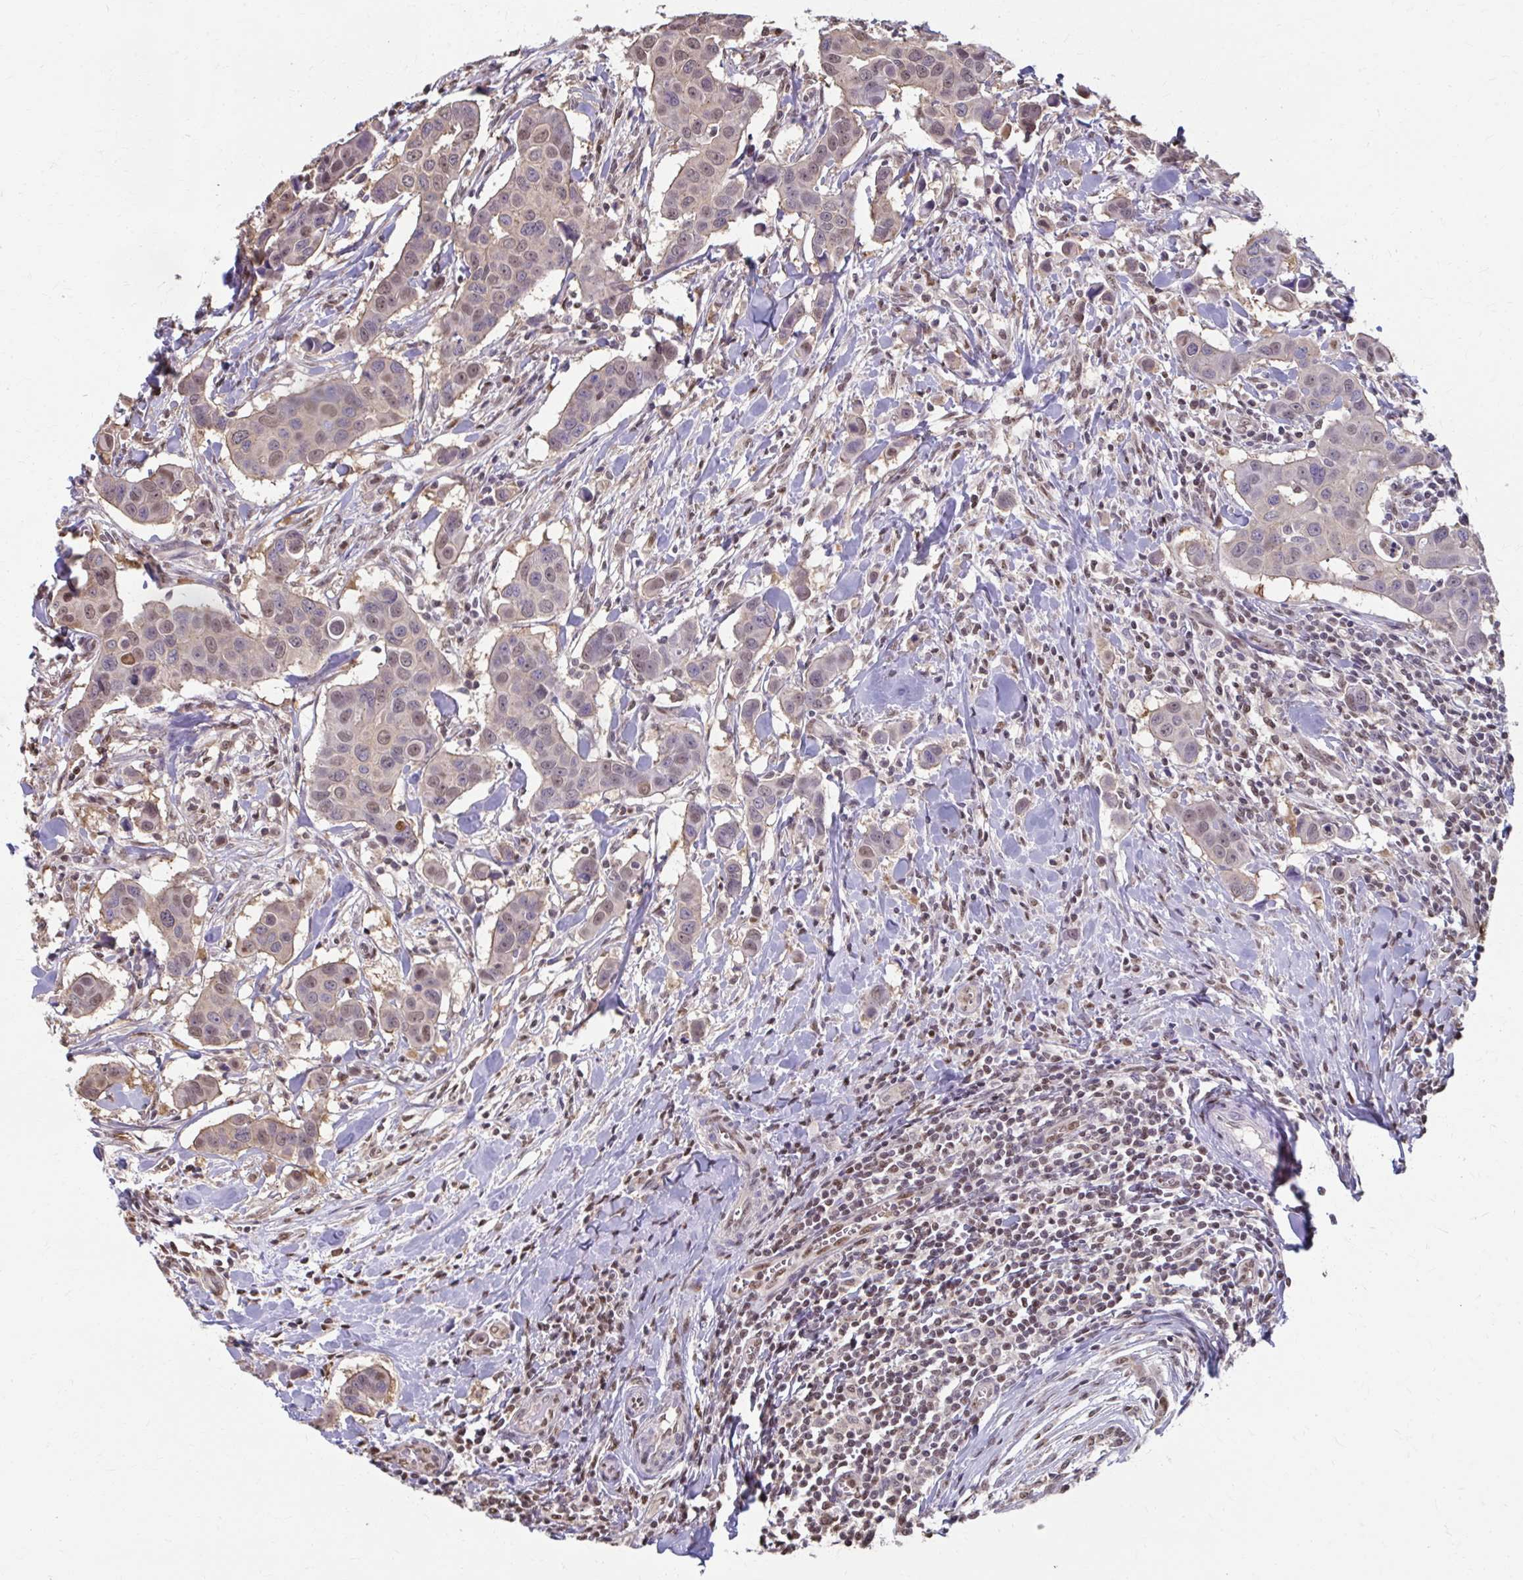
{"staining": {"intensity": "weak", "quantity": ">75%", "location": "cytoplasmic/membranous,nuclear"}, "tissue": "breast cancer", "cell_type": "Tumor cells", "image_type": "cancer", "snomed": [{"axis": "morphology", "description": "Duct carcinoma"}, {"axis": "topography", "description": "Breast"}], "caption": "This is an image of immunohistochemistry staining of breast cancer (intraductal carcinoma), which shows weak expression in the cytoplasmic/membranous and nuclear of tumor cells.", "gene": "ING4", "patient": {"sex": "female", "age": 24}}